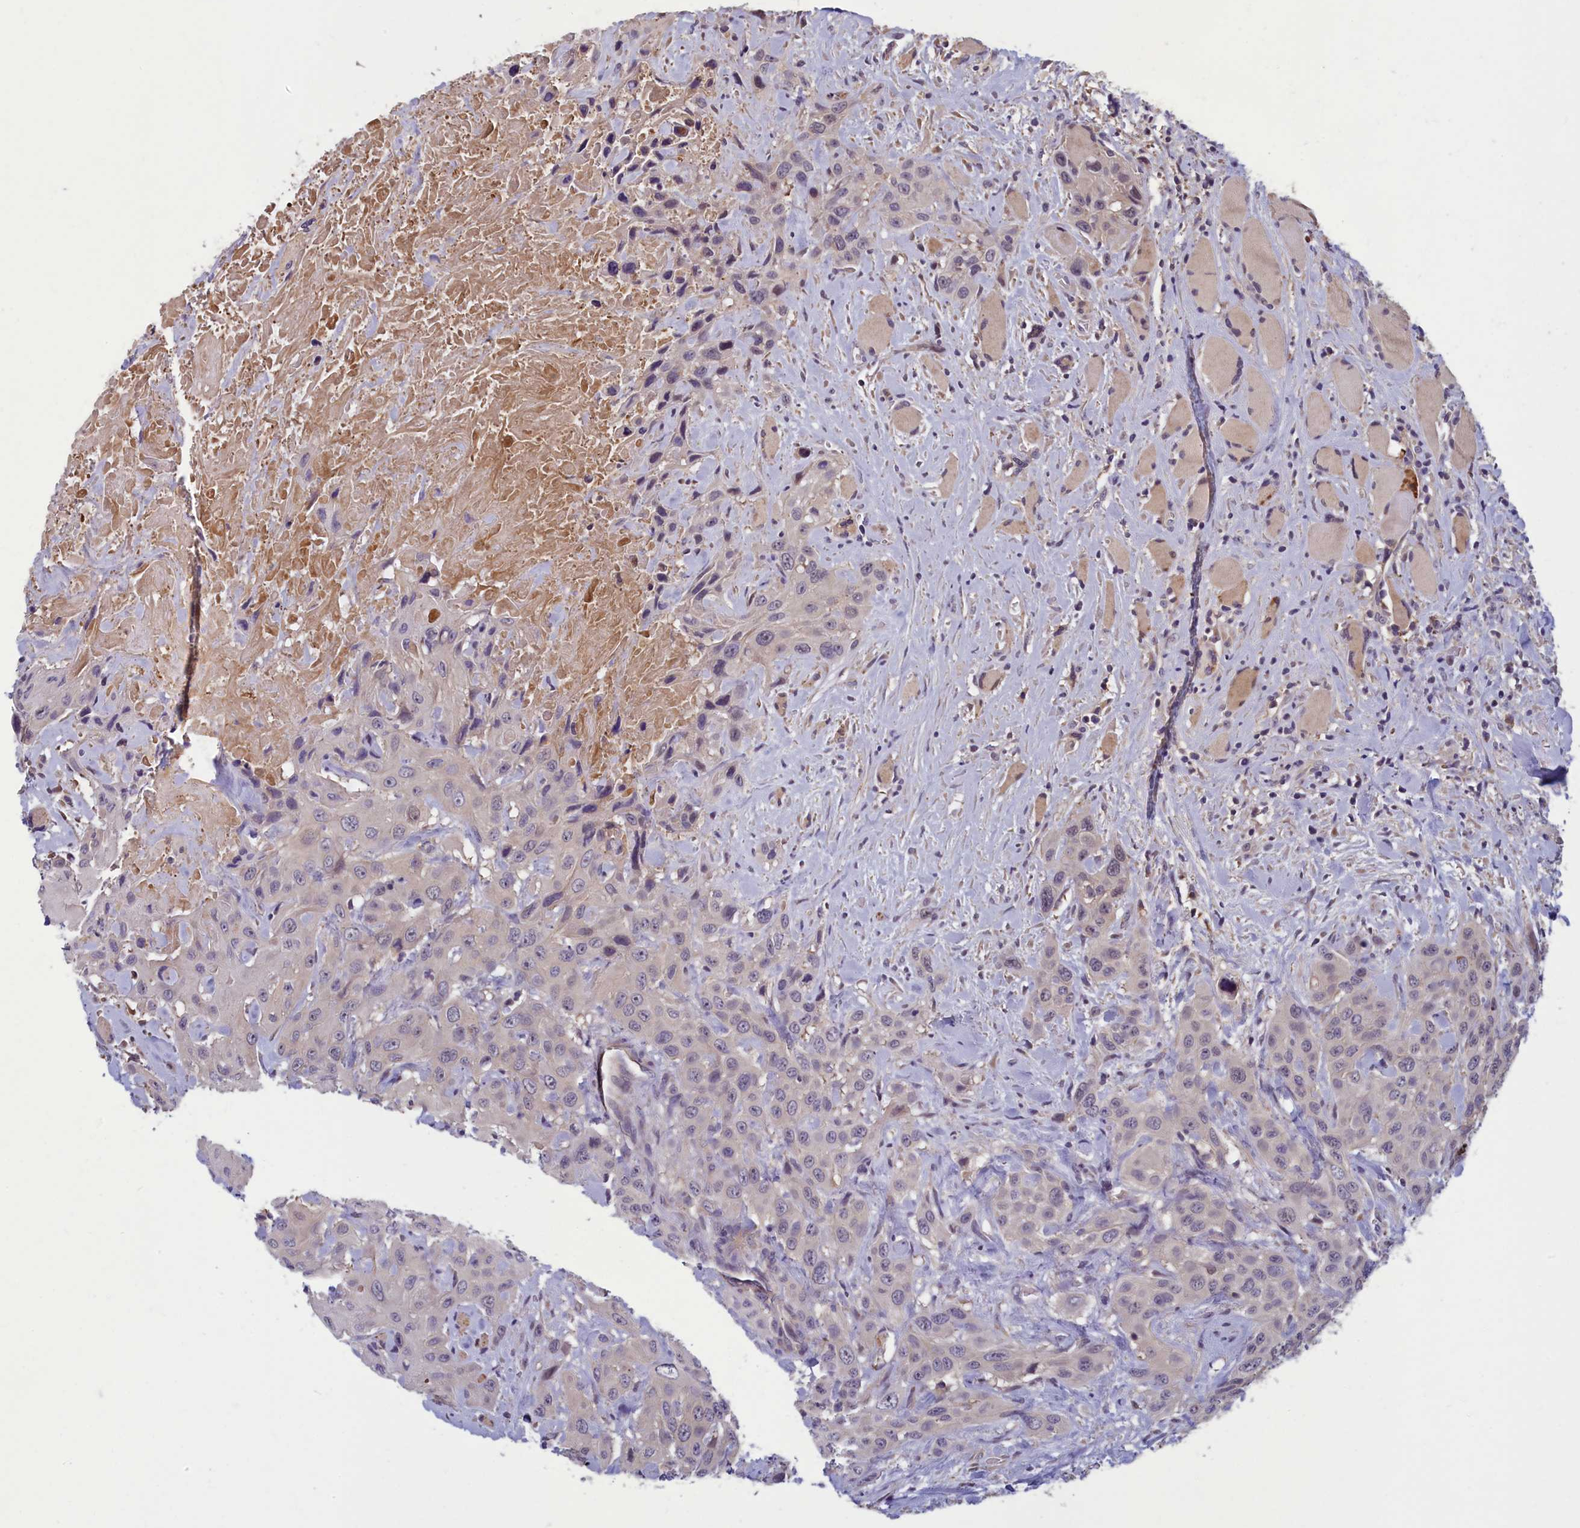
{"staining": {"intensity": "negative", "quantity": "none", "location": "none"}, "tissue": "head and neck cancer", "cell_type": "Tumor cells", "image_type": "cancer", "snomed": [{"axis": "morphology", "description": "Squamous cell carcinoma, NOS"}, {"axis": "topography", "description": "Head-Neck"}], "caption": "Micrograph shows no protein staining in tumor cells of head and neck cancer tissue. (DAB (3,3'-diaminobenzidine) IHC with hematoxylin counter stain).", "gene": "HECA", "patient": {"sex": "male", "age": 81}}